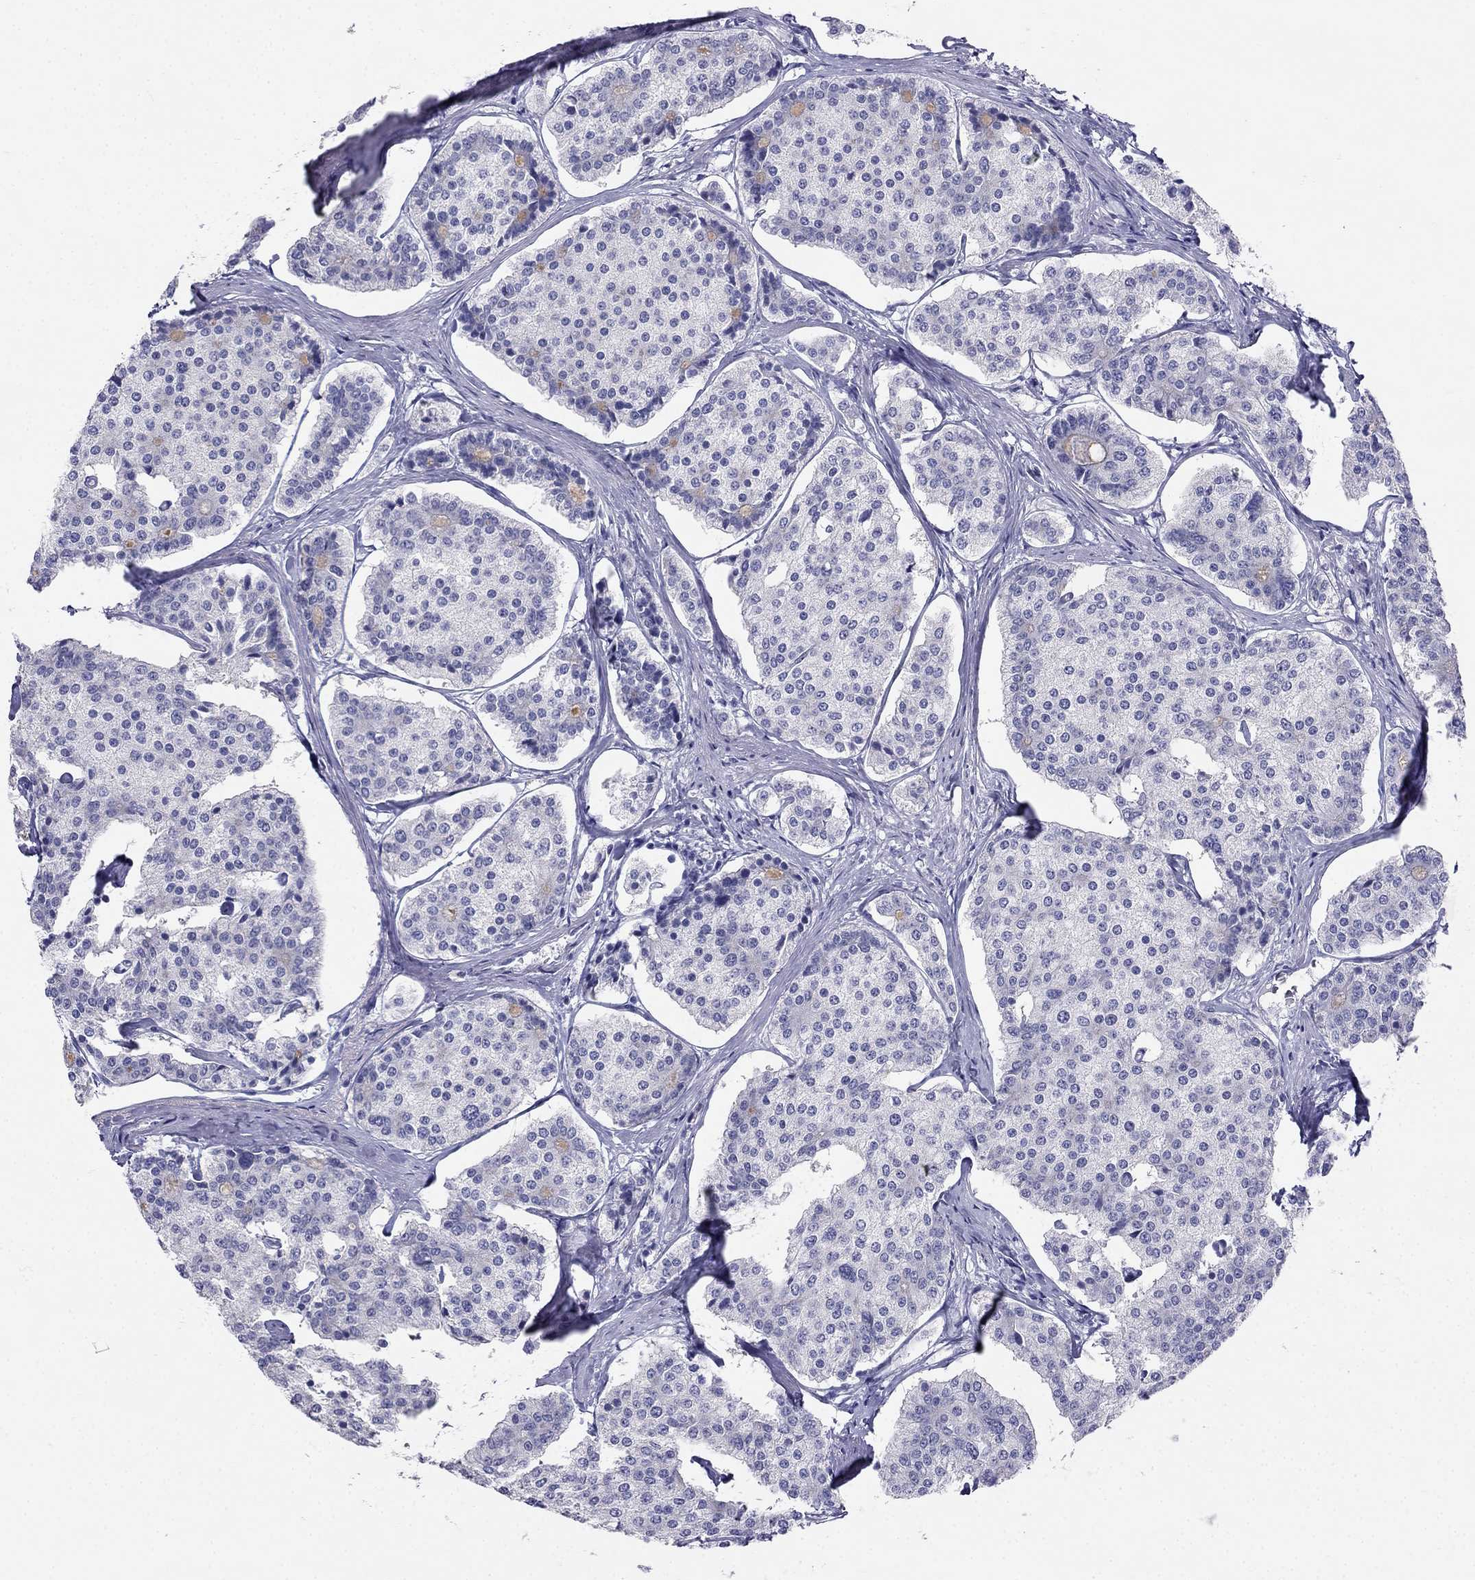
{"staining": {"intensity": "negative", "quantity": "none", "location": "none"}, "tissue": "carcinoid", "cell_type": "Tumor cells", "image_type": "cancer", "snomed": [{"axis": "morphology", "description": "Carcinoid, malignant, NOS"}, {"axis": "topography", "description": "Small intestine"}], "caption": "This histopathology image is of malignant carcinoid stained with IHC to label a protein in brown with the nuclei are counter-stained blue. There is no expression in tumor cells.", "gene": "RFLNA", "patient": {"sex": "female", "age": 65}}